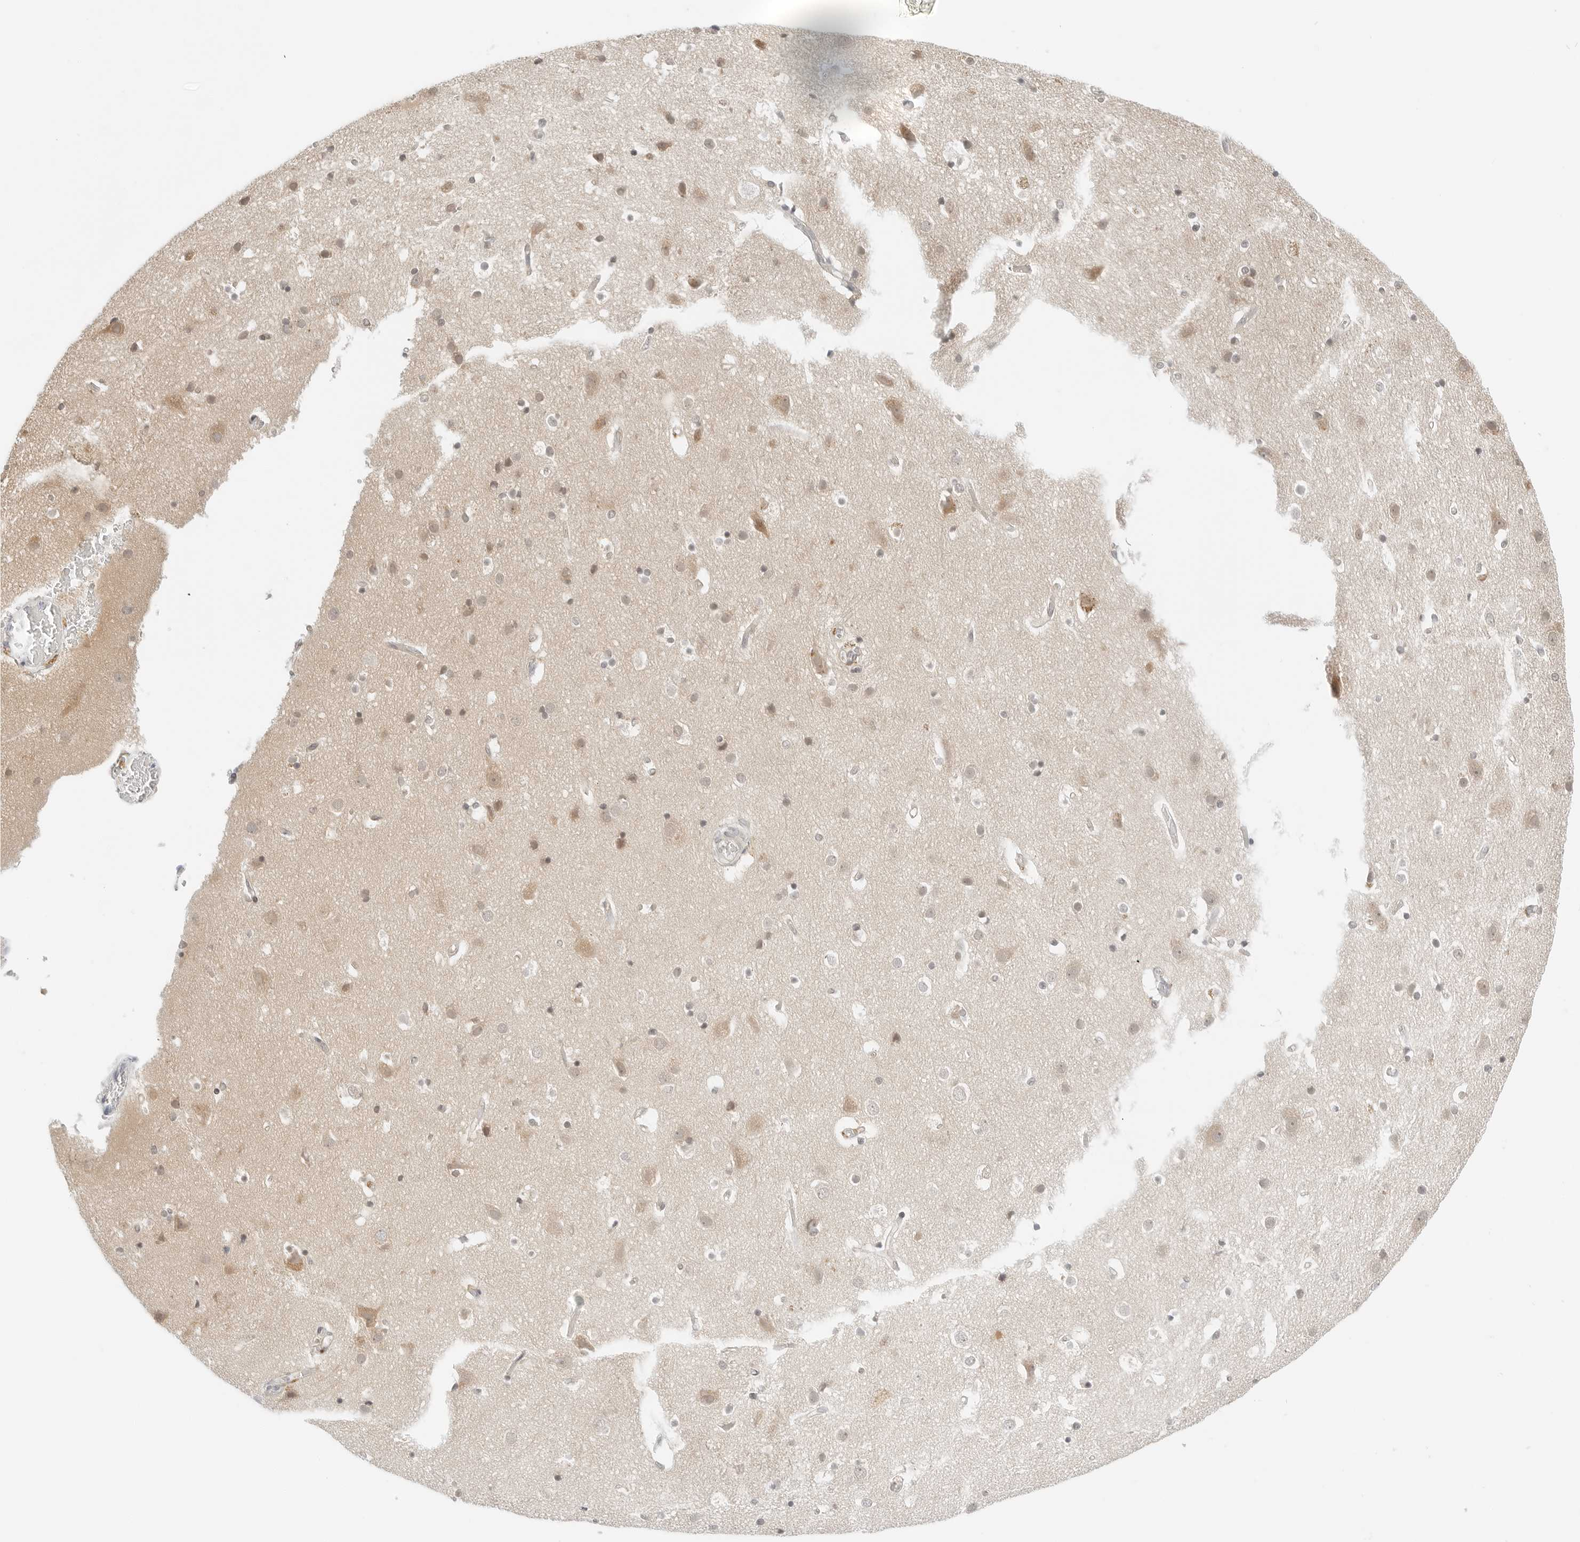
{"staining": {"intensity": "weak", "quantity": ">75%", "location": "cytoplasmic/membranous"}, "tissue": "cerebral cortex", "cell_type": "Endothelial cells", "image_type": "normal", "snomed": [{"axis": "morphology", "description": "Normal tissue, NOS"}, {"axis": "topography", "description": "Cerebral cortex"}], "caption": "Protein staining of benign cerebral cortex displays weak cytoplasmic/membranous staining in approximately >75% of endothelial cells. The protein is shown in brown color, while the nuclei are stained blue.", "gene": "IQCC", "patient": {"sex": "male", "age": 54}}